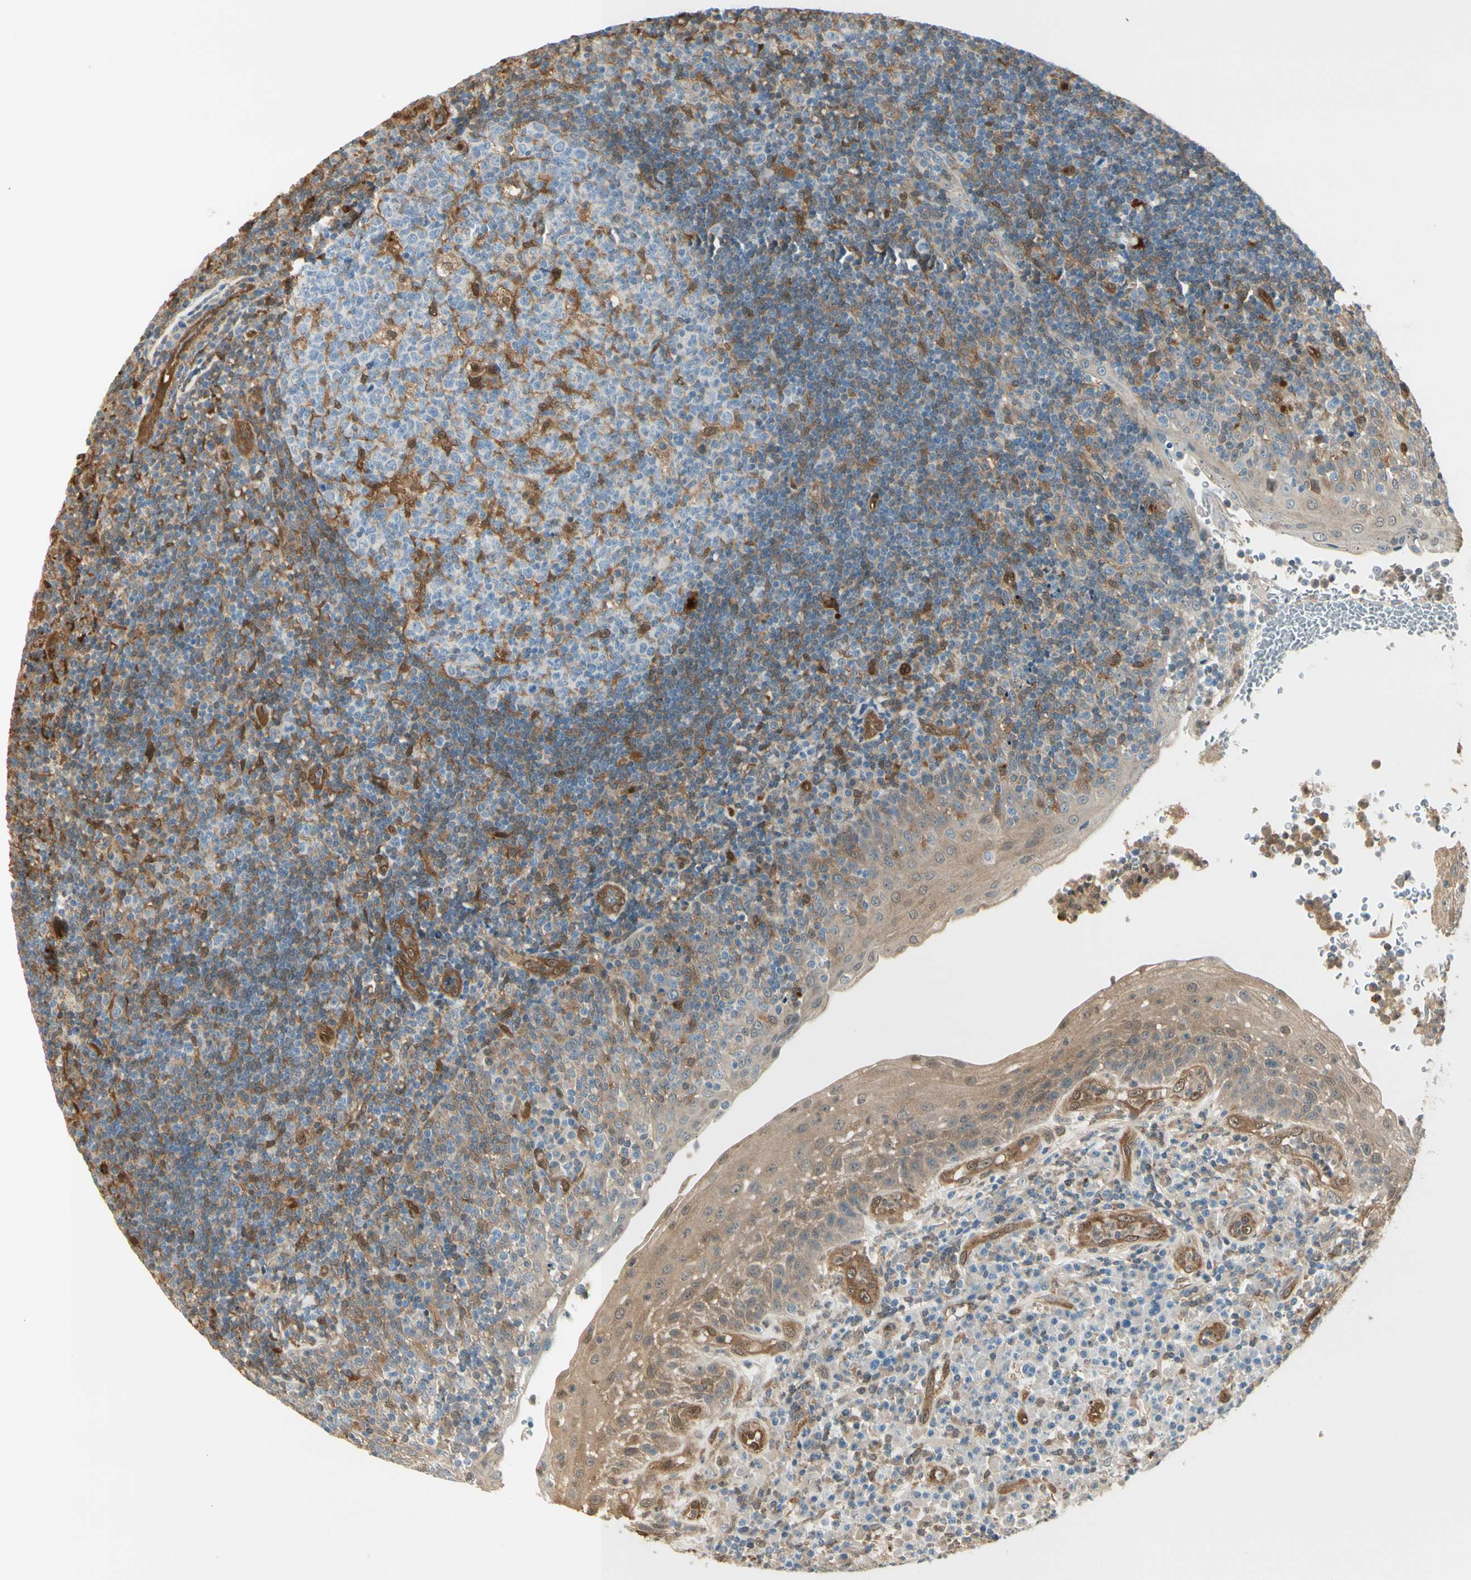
{"staining": {"intensity": "moderate", "quantity": "<25%", "location": "cytoplasmic/membranous"}, "tissue": "tonsil", "cell_type": "Germinal center cells", "image_type": "normal", "snomed": [{"axis": "morphology", "description": "Normal tissue, NOS"}, {"axis": "topography", "description": "Tonsil"}], "caption": "Moderate cytoplasmic/membranous protein positivity is appreciated in approximately <25% of germinal center cells in tonsil. (DAB = brown stain, brightfield microscopy at high magnification).", "gene": "SERPINB6", "patient": {"sex": "female", "age": 40}}